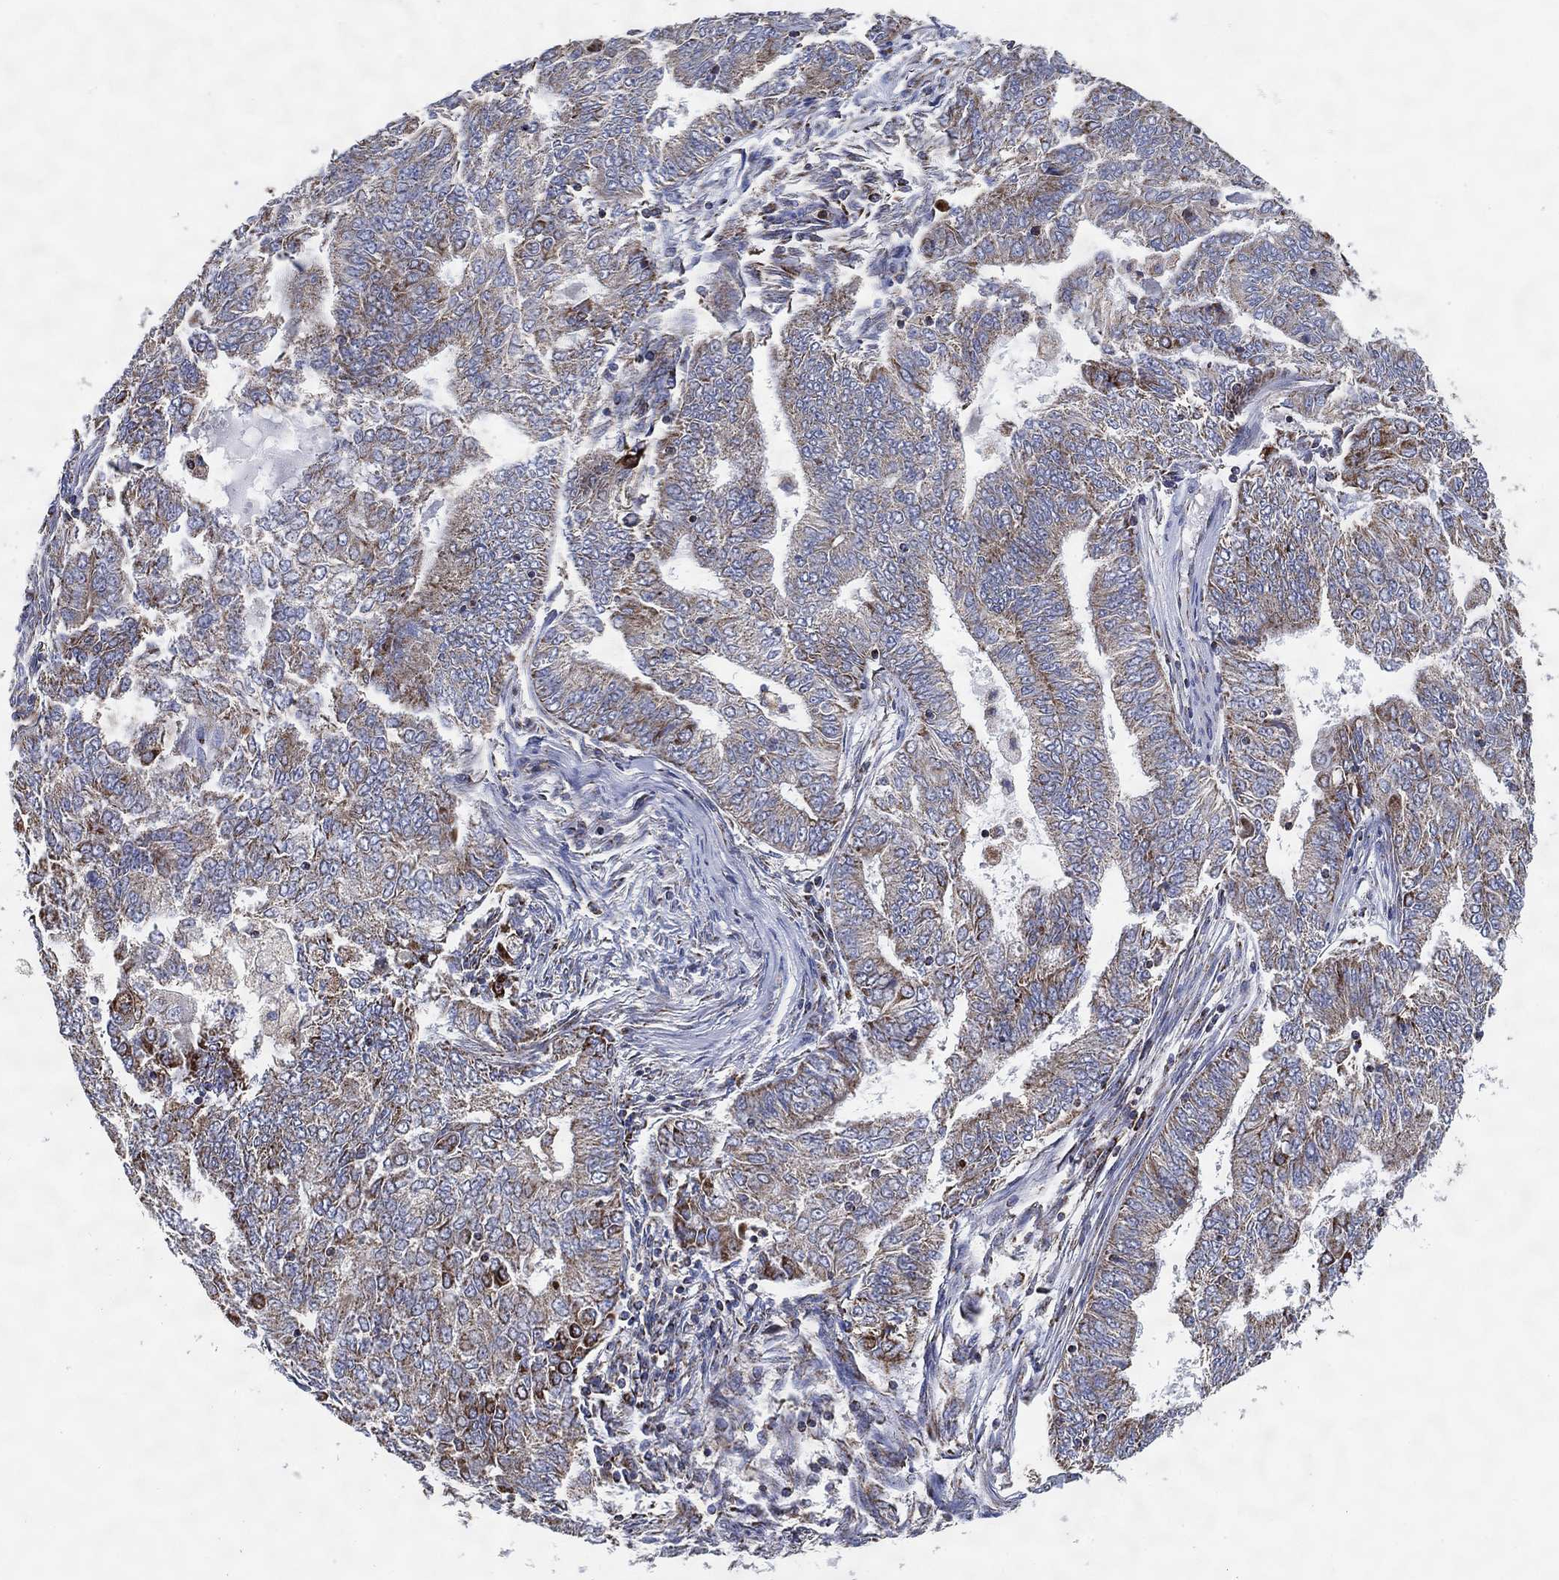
{"staining": {"intensity": "moderate", "quantity": "<25%", "location": "cytoplasmic/membranous"}, "tissue": "endometrial cancer", "cell_type": "Tumor cells", "image_type": "cancer", "snomed": [{"axis": "morphology", "description": "Adenocarcinoma, NOS"}, {"axis": "topography", "description": "Endometrium"}], "caption": "DAB immunohistochemical staining of endometrial cancer (adenocarcinoma) shows moderate cytoplasmic/membranous protein staining in approximately <25% of tumor cells.", "gene": "GCAT", "patient": {"sex": "female", "age": 62}}